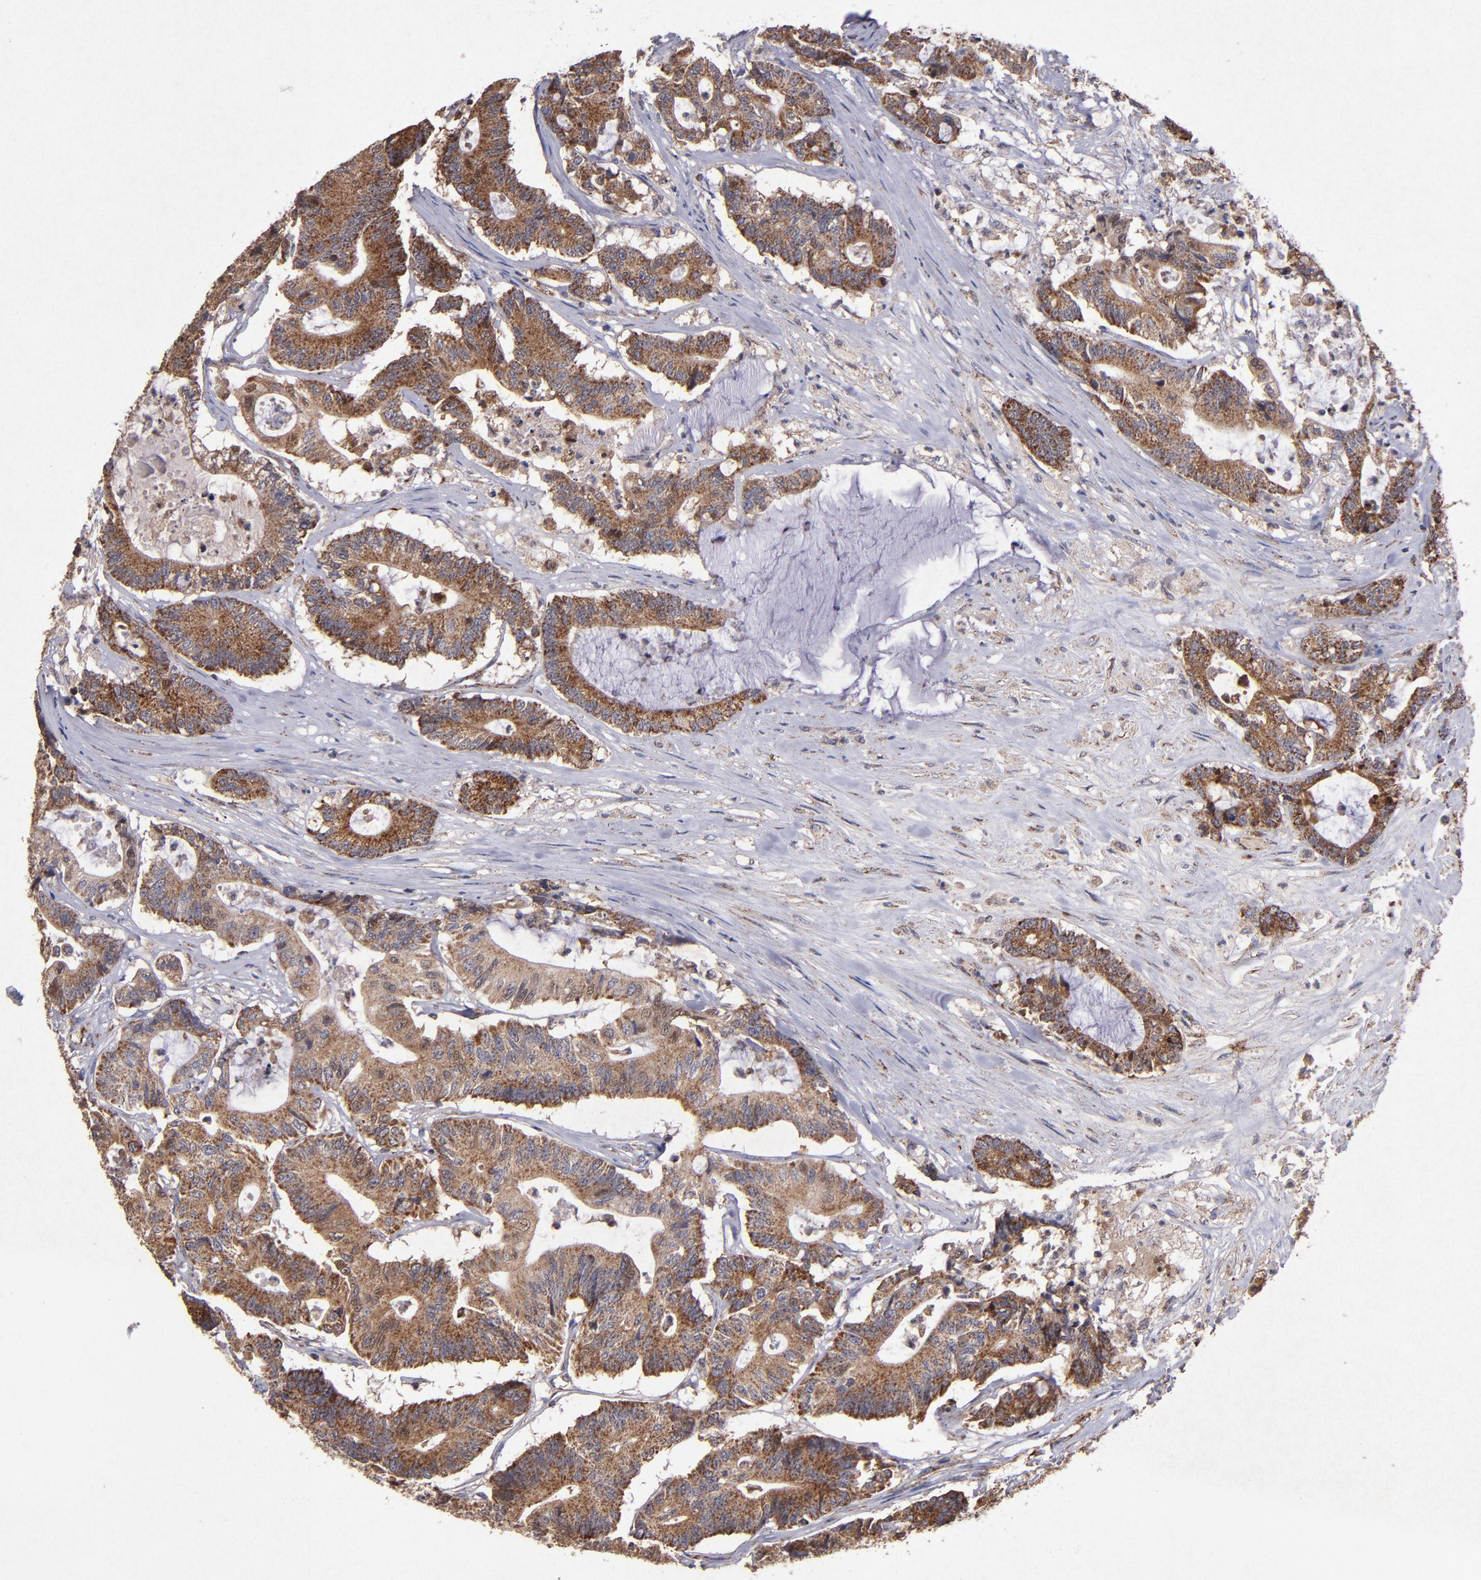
{"staining": {"intensity": "moderate", "quantity": ">75%", "location": "cytoplasmic/membranous"}, "tissue": "colorectal cancer", "cell_type": "Tumor cells", "image_type": "cancer", "snomed": [{"axis": "morphology", "description": "Adenocarcinoma, NOS"}, {"axis": "topography", "description": "Colon"}], "caption": "Tumor cells exhibit medium levels of moderate cytoplasmic/membranous expression in approximately >75% of cells in adenocarcinoma (colorectal). Ihc stains the protein of interest in brown and the nuclei are stained blue.", "gene": "TIMM9", "patient": {"sex": "female", "age": 84}}